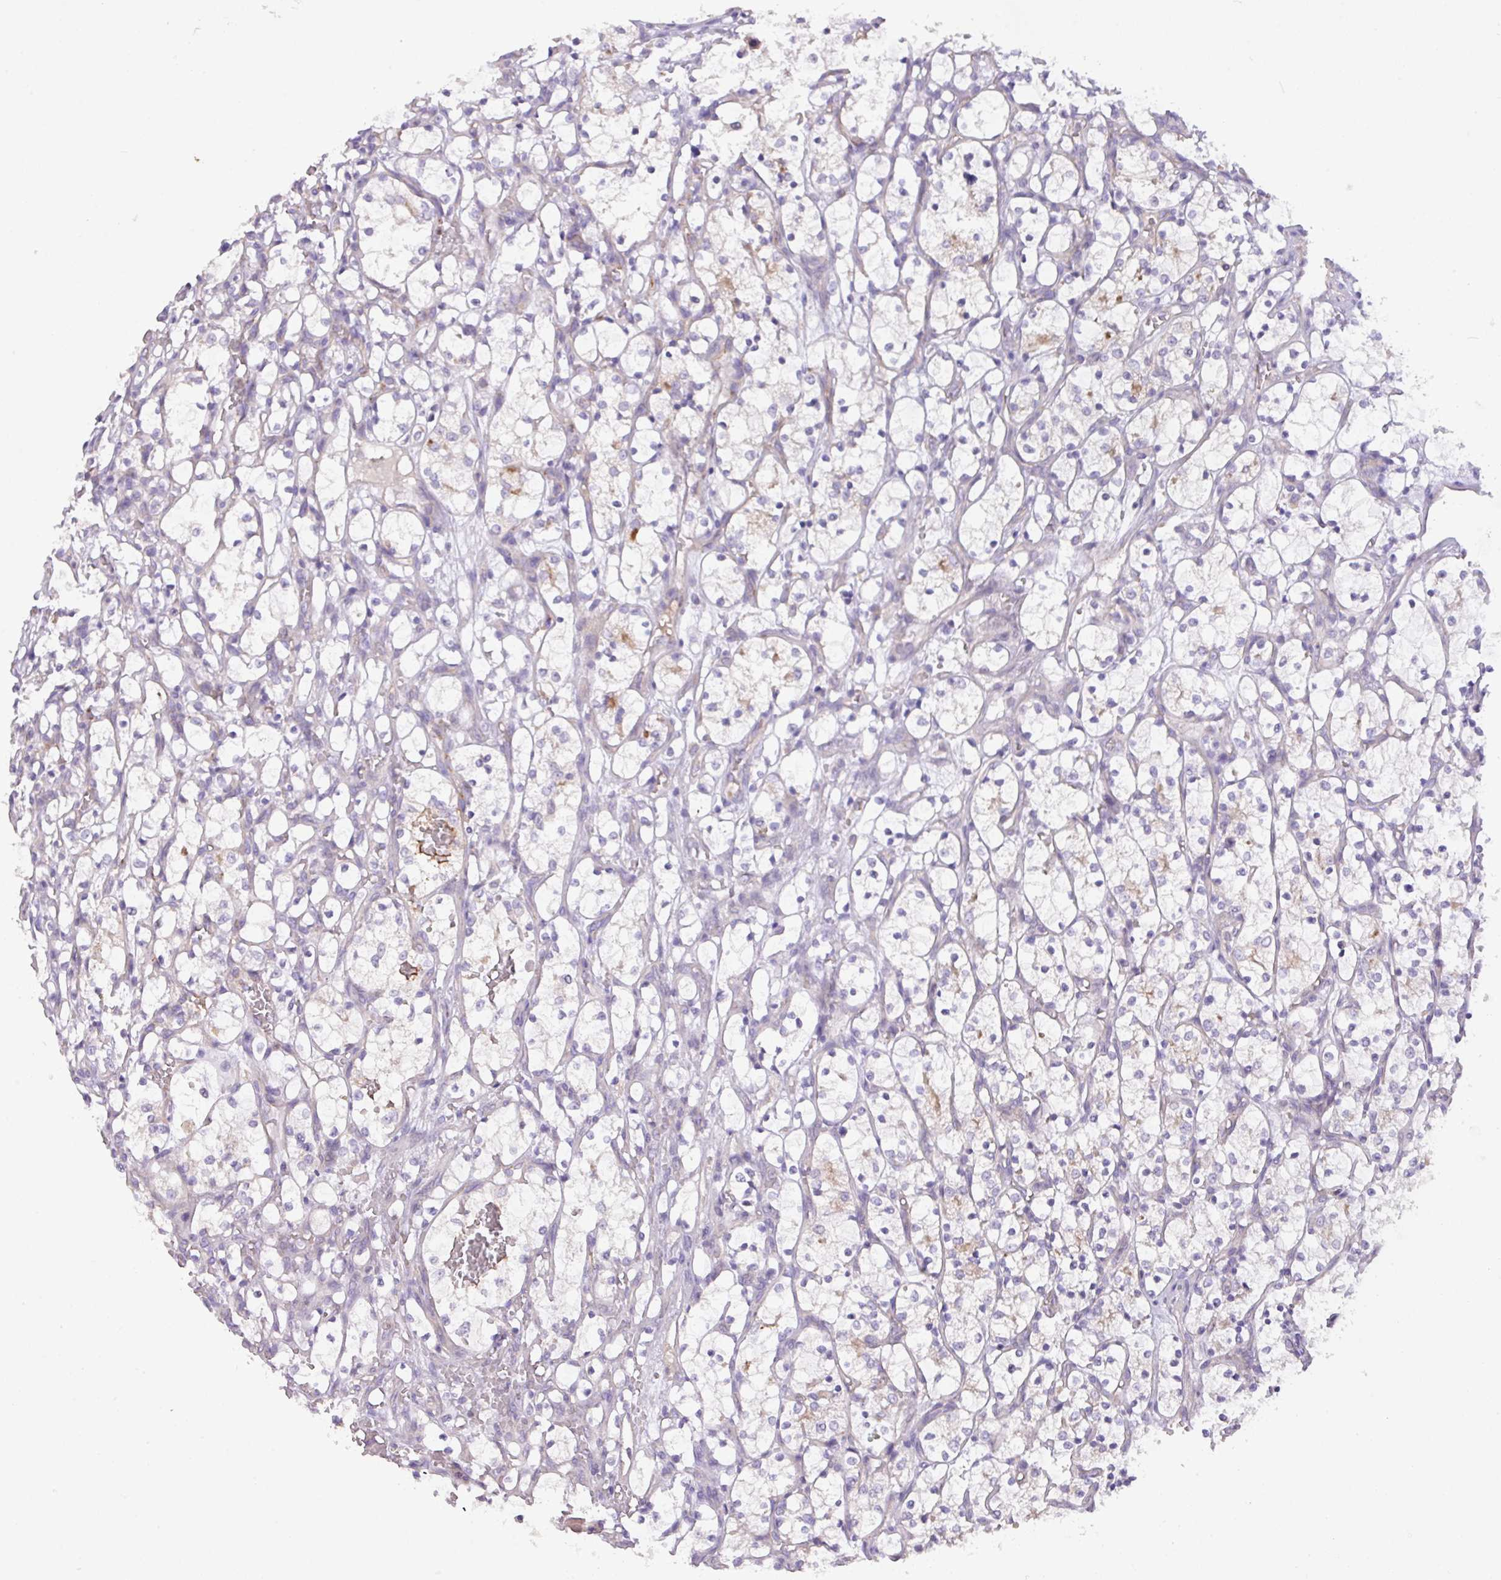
{"staining": {"intensity": "negative", "quantity": "none", "location": "none"}, "tissue": "renal cancer", "cell_type": "Tumor cells", "image_type": "cancer", "snomed": [{"axis": "morphology", "description": "Adenocarcinoma, NOS"}, {"axis": "topography", "description": "Kidney"}], "caption": "A histopathology image of renal cancer stained for a protein demonstrates no brown staining in tumor cells.", "gene": "ZNF394", "patient": {"sex": "female", "age": 69}}